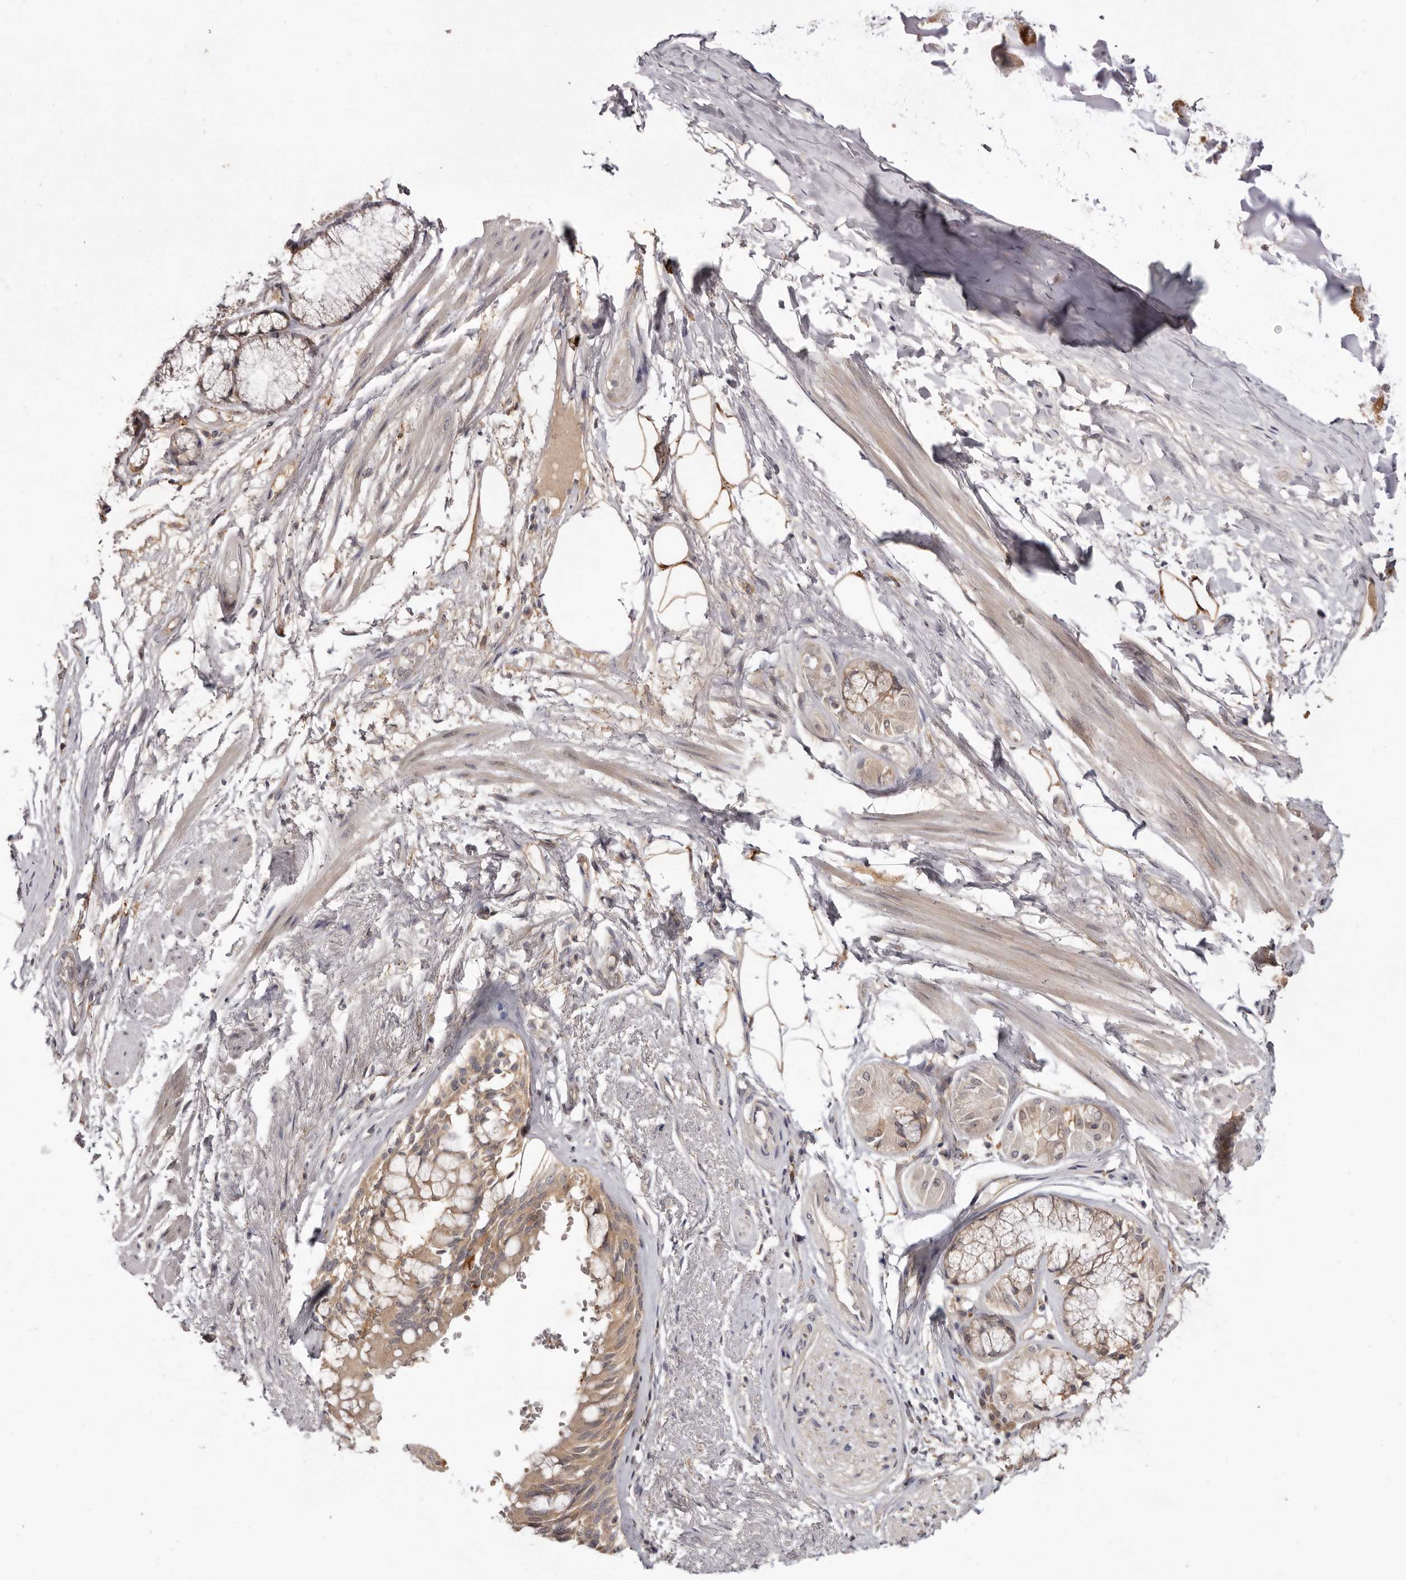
{"staining": {"intensity": "moderate", "quantity": ">75%", "location": "cytoplasmic/membranous"}, "tissue": "adipose tissue", "cell_type": "Adipocytes", "image_type": "normal", "snomed": [{"axis": "morphology", "description": "Normal tissue, NOS"}, {"axis": "topography", "description": "Bronchus"}], "caption": "Adipocytes reveal medium levels of moderate cytoplasmic/membranous positivity in approximately >75% of cells in benign adipose tissue. (Stains: DAB in brown, nuclei in blue, Microscopy: brightfield microscopy at high magnification).", "gene": "INAVA", "patient": {"sex": "male", "age": 66}}